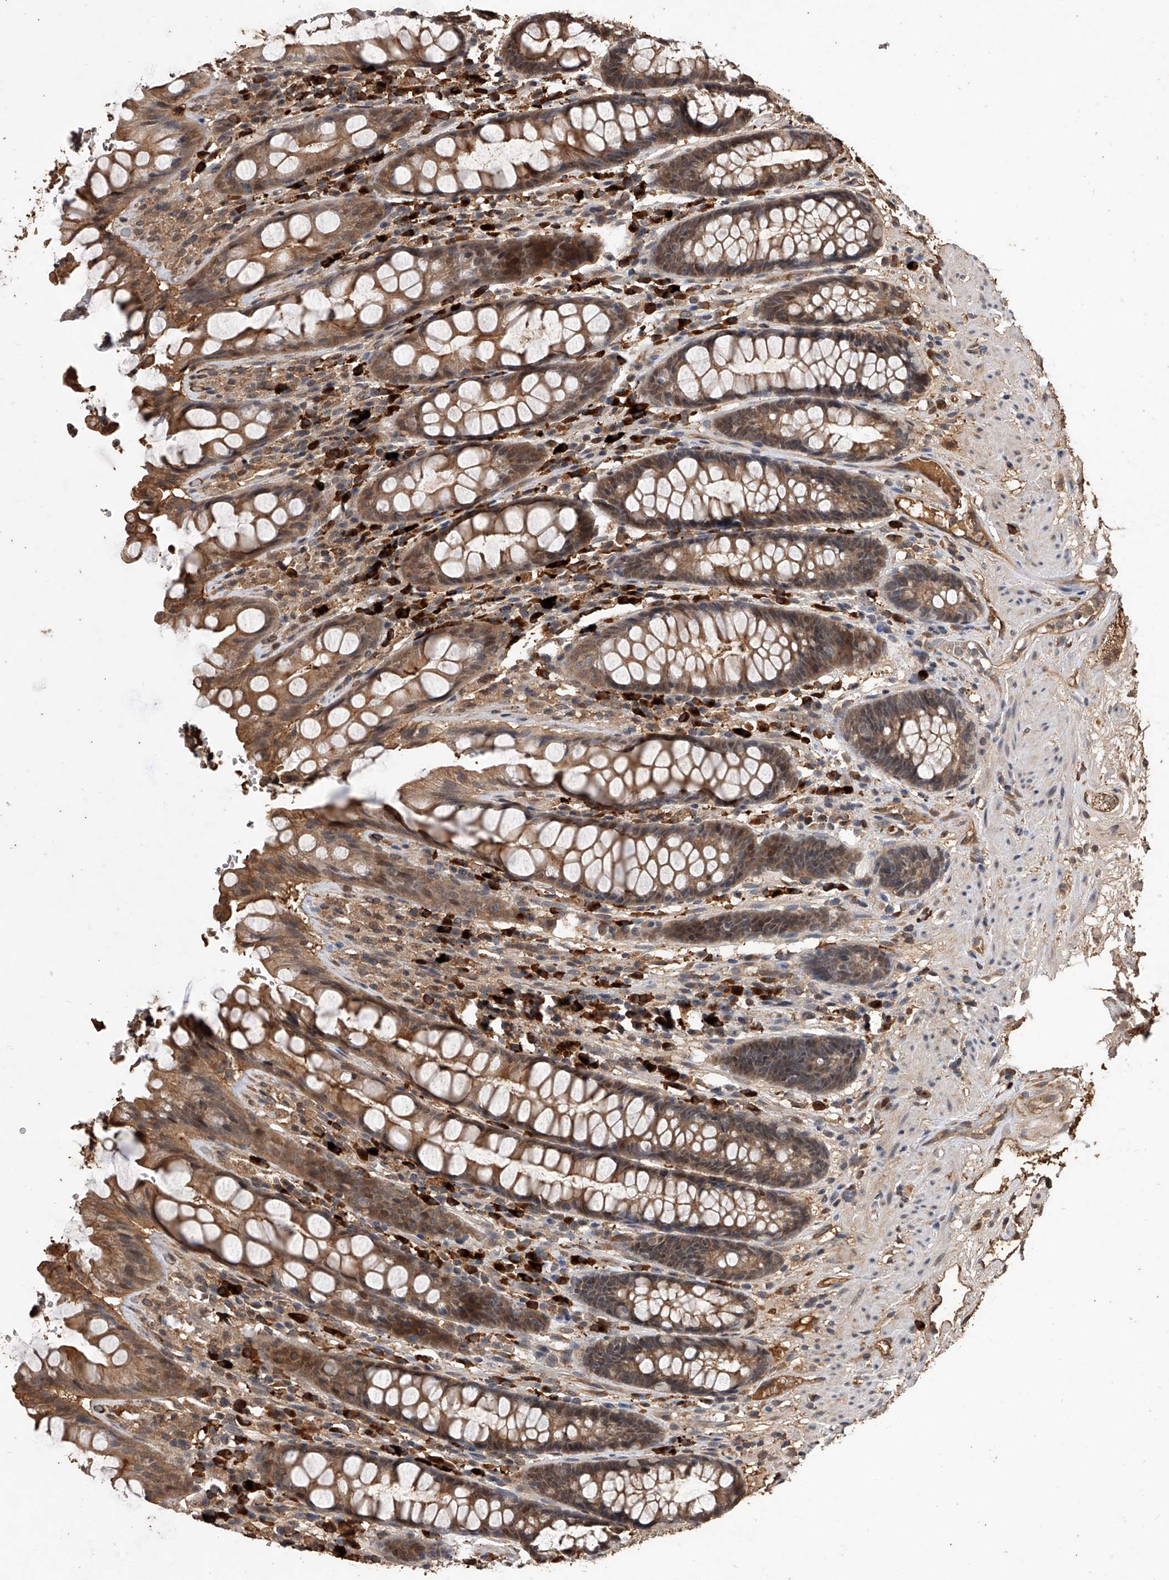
{"staining": {"intensity": "moderate", "quantity": ">75%", "location": "cytoplasmic/membranous,nuclear"}, "tissue": "rectum", "cell_type": "Glandular cells", "image_type": "normal", "snomed": [{"axis": "morphology", "description": "Normal tissue, NOS"}, {"axis": "topography", "description": "Rectum"}], "caption": "IHC of normal rectum displays medium levels of moderate cytoplasmic/membranous,nuclear positivity in approximately >75% of glandular cells. The staining is performed using DAB brown chromogen to label protein expression. The nuclei are counter-stained blue using hematoxylin.", "gene": "CFAP410", "patient": {"sex": "male", "age": 64}}